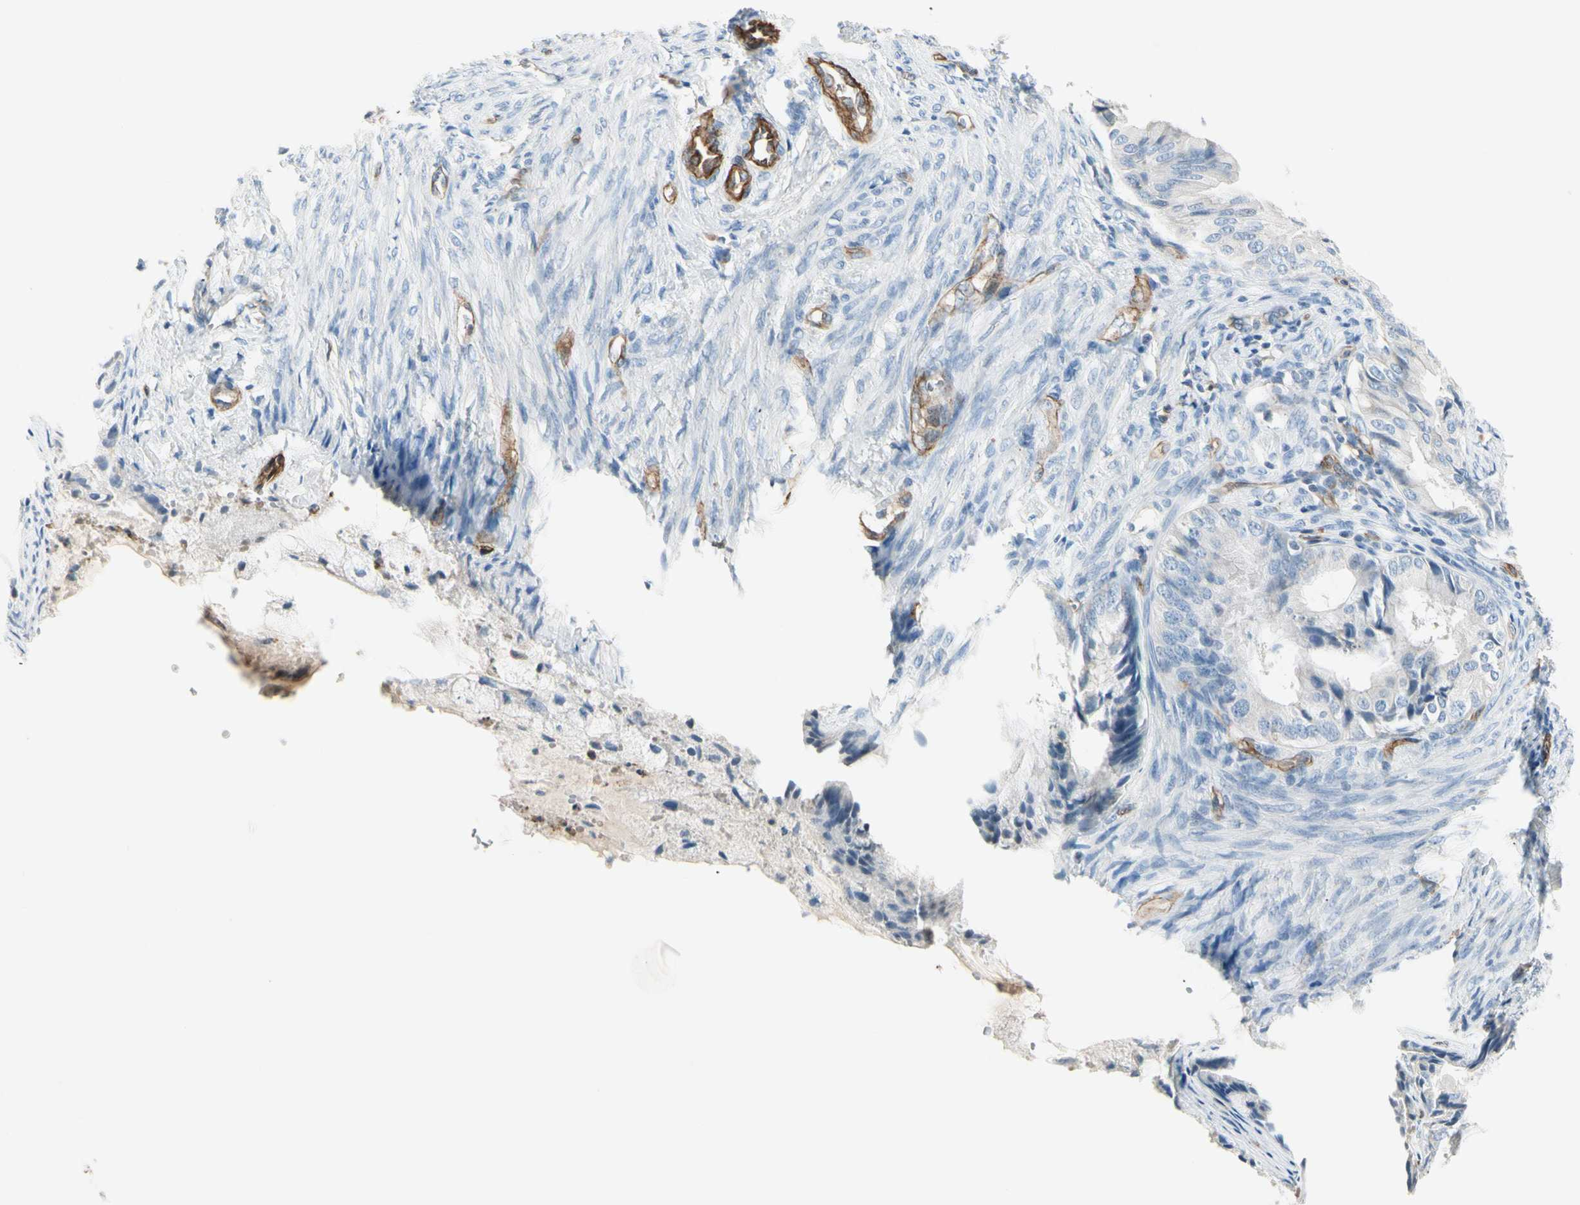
{"staining": {"intensity": "negative", "quantity": "none", "location": "none"}, "tissue": "endometrial cancer", "cell_type": "Tumor cells", "image_type": "cancer", "snomed": [{"axis": "morphology", "description": "Adenocarcinoma, NOS"}, {"axis": "topography", "description": "Endometrium"}], "caption": "IHC image of neoplastic tissue: human endometrial cancer stained with DAB shows no significant protein staining in tumor cells.", "gene": "CD93", "patient": {"sex": "female", "age": 86}}